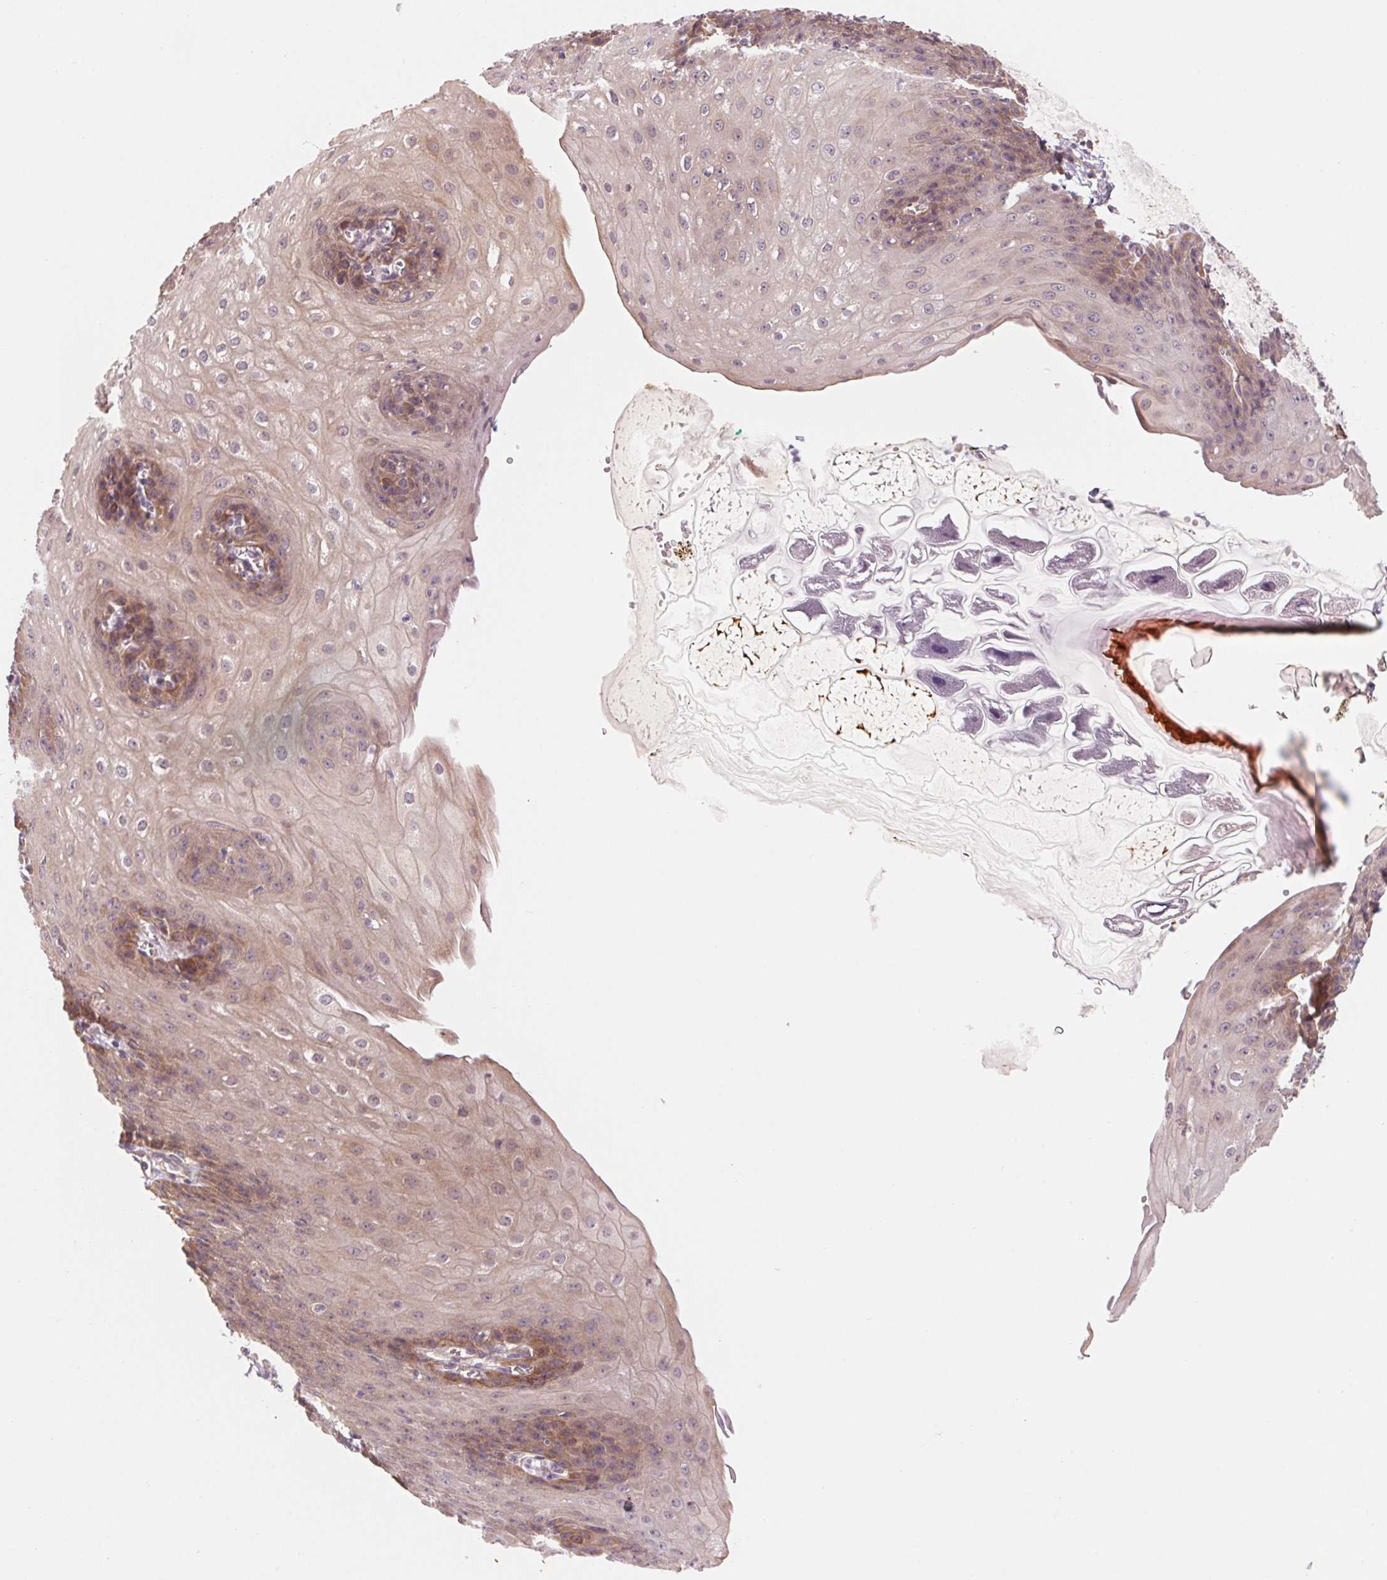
{"staining": {"intensity": "moderate", "quantity": "<25%", "location": "cytoplasmic/membranous"}, "tissue": "esophagus", "cell_type": "Squamous epithelial cells", "image_type": "normal", "snomed": [{"axis": "morphology", "description": "Normal tissue, NOS"}, {"axis": "topography", "description": "Esophagus"}], "caption": "High-power microscopy captured an immunohistochemistry micrograph of benign esophagus, revealing moderate cytoplasmic/membranous expression in about <25% of squamous epithelial cells.", "gene": "CCDC112", "patient": {"sex": "male", "age": 71}}